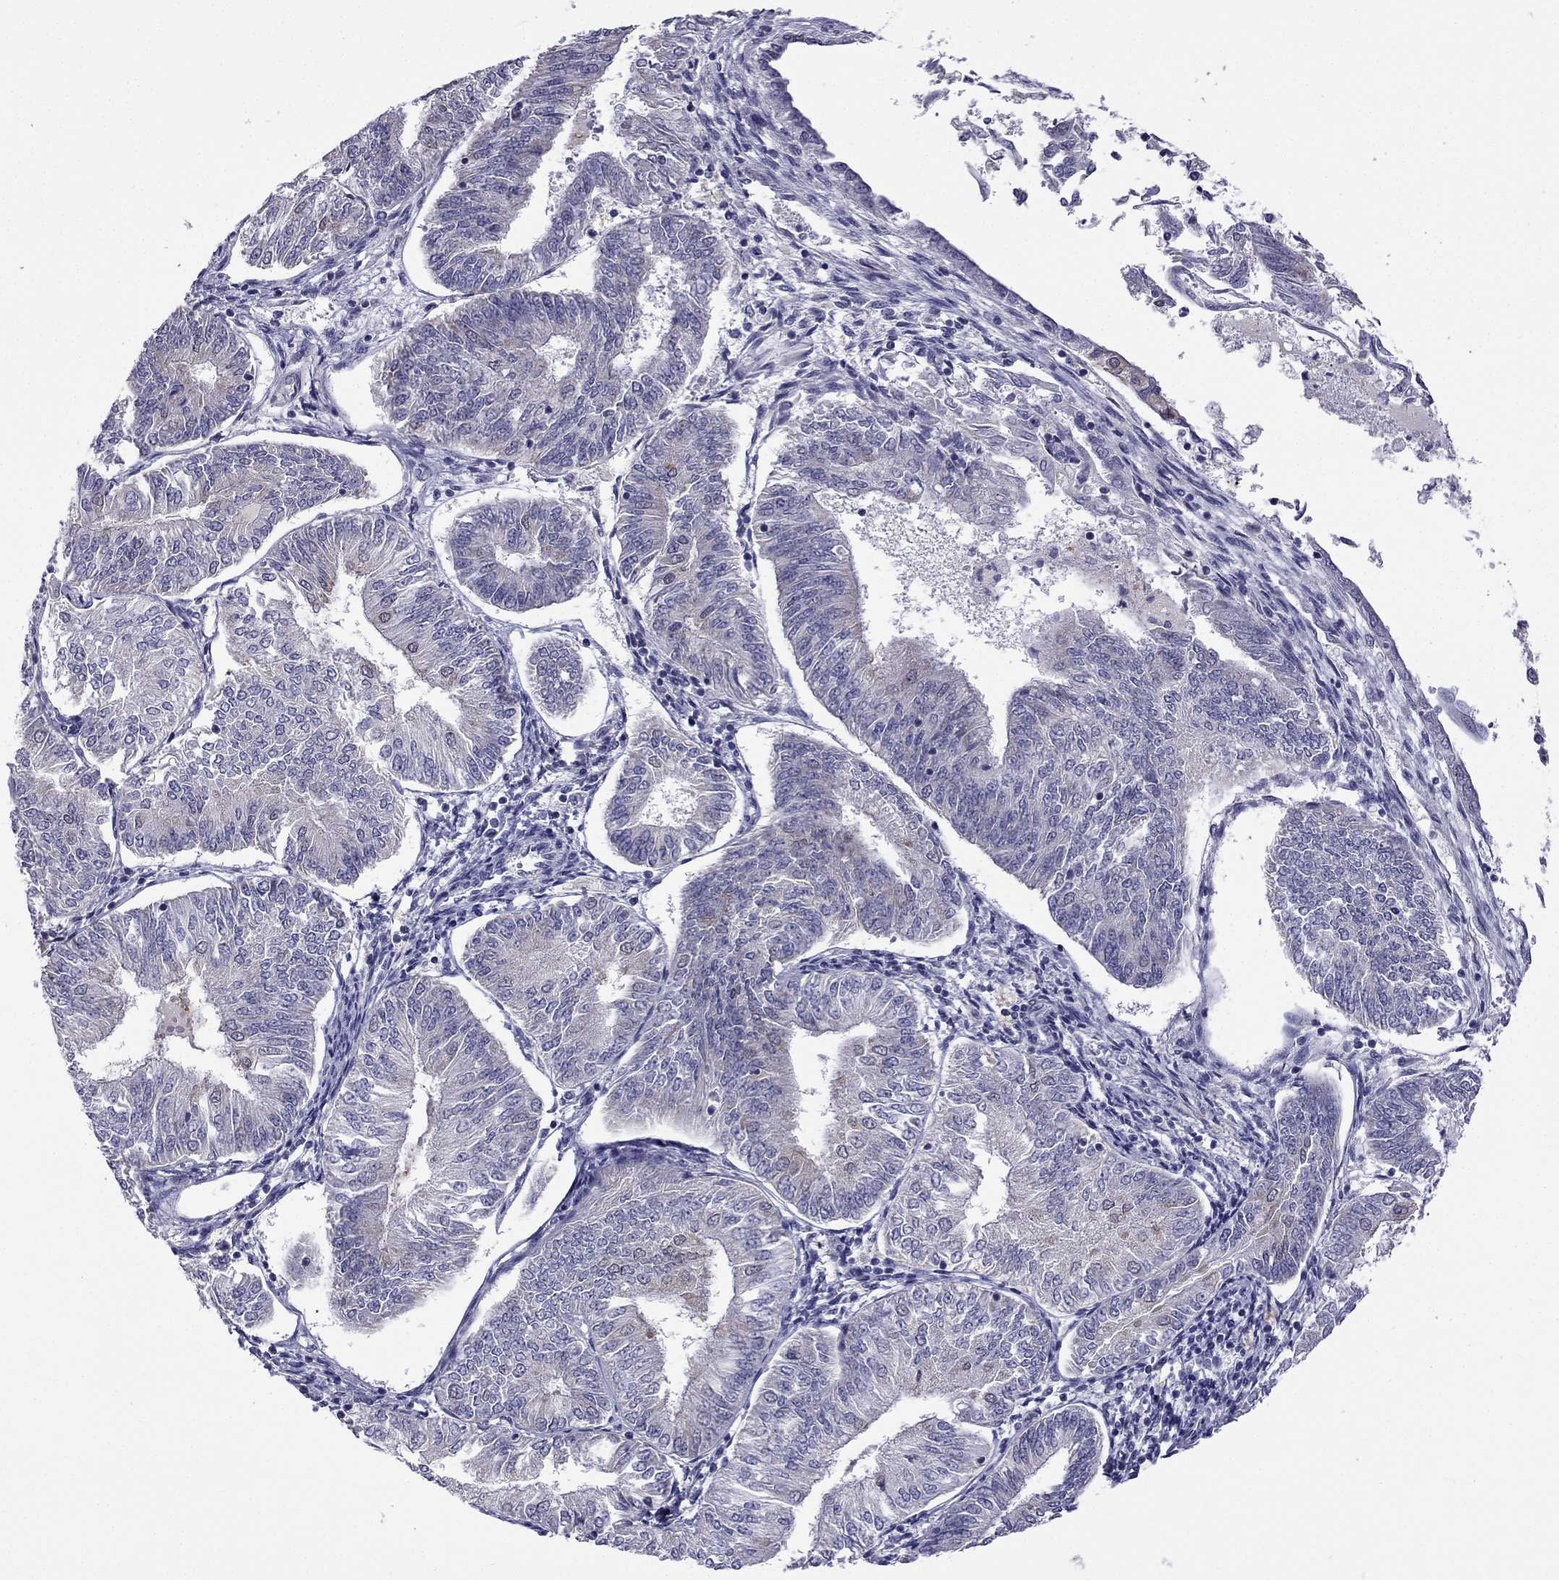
{"staining": {"intensity": "negative", "quantity": "none", "location": "none"}, "tissue": "endometrial cancer", "cell_type": "Tumor cells", "image_type": "cancer", "snomed": [{"axis": "morphology", "description": "Adenocarcinoma, NOS"}, {"axis": "topography", "description": "Endometrium"}], "caption": "High power microscopy micrograph of an IHC histopathology image of endometrial cancer (adenocarcinoma), revealing no significant staining in tumor cells.", "gene": "C5orf49", "patient": {"sex": "female", "age": 58}}